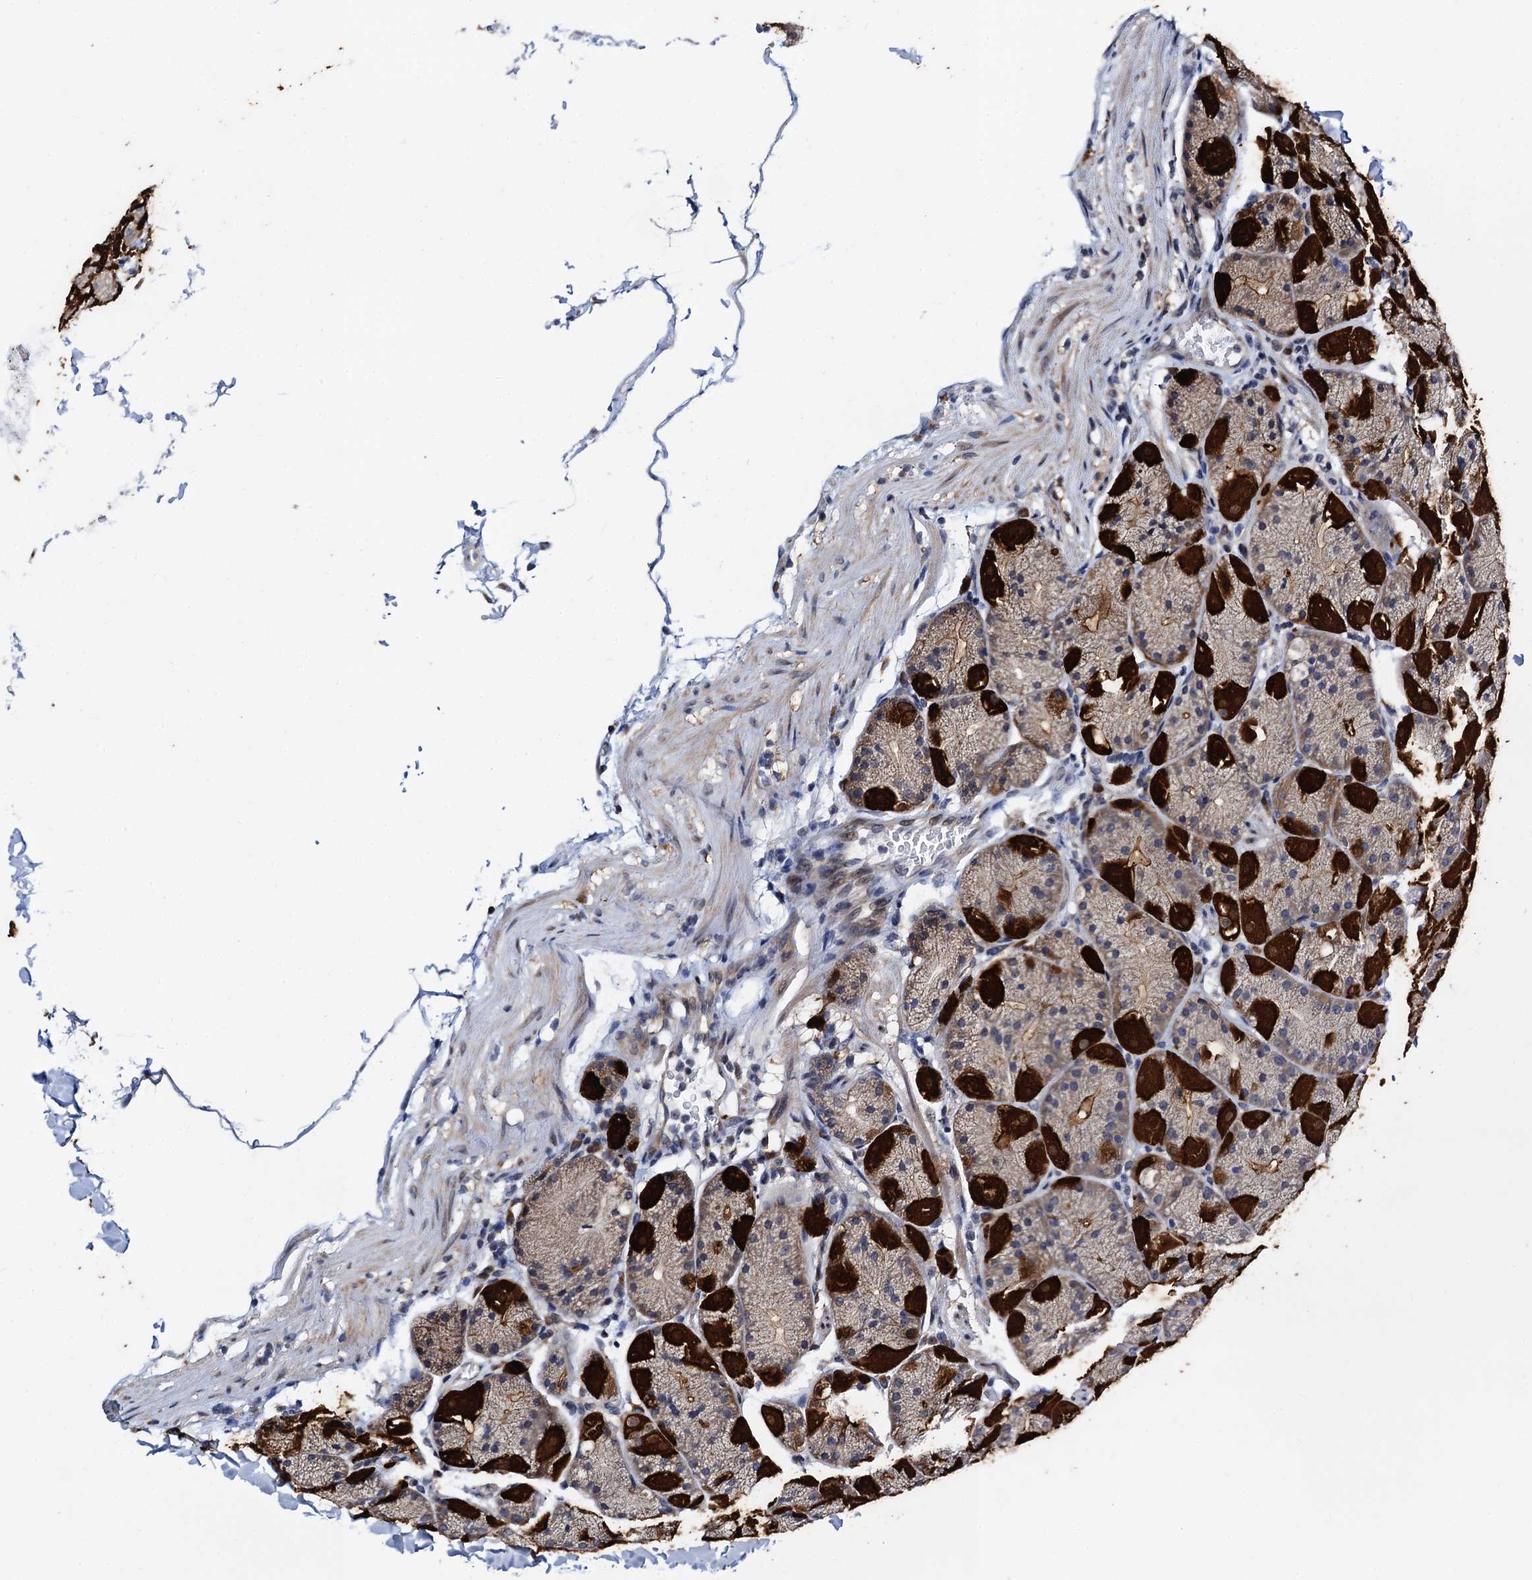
{"staining": {"intensity": "strong", "quantity": ">75%", "location": "cytoplasmic/membranous,nuclear"}, "tissue": "stomach", "cell_type": "Glandular cells", "image_type": "normal", "snomed": [{"axis": "morphology", "description": "Normal tissue, NOS"}, {"axis": "topography", "description": "Stomach, upper"}, {"axis": "topography", "description": "Stomach"}], "caption": "The photomicrograph demonstrates a brown stain indicating the presence of a protein in the cytoplasmic/membranous,nuclear of glandular cells in stomach.", "gene": "FAM222A", "patient": {"sex": "male", "age": 48}}